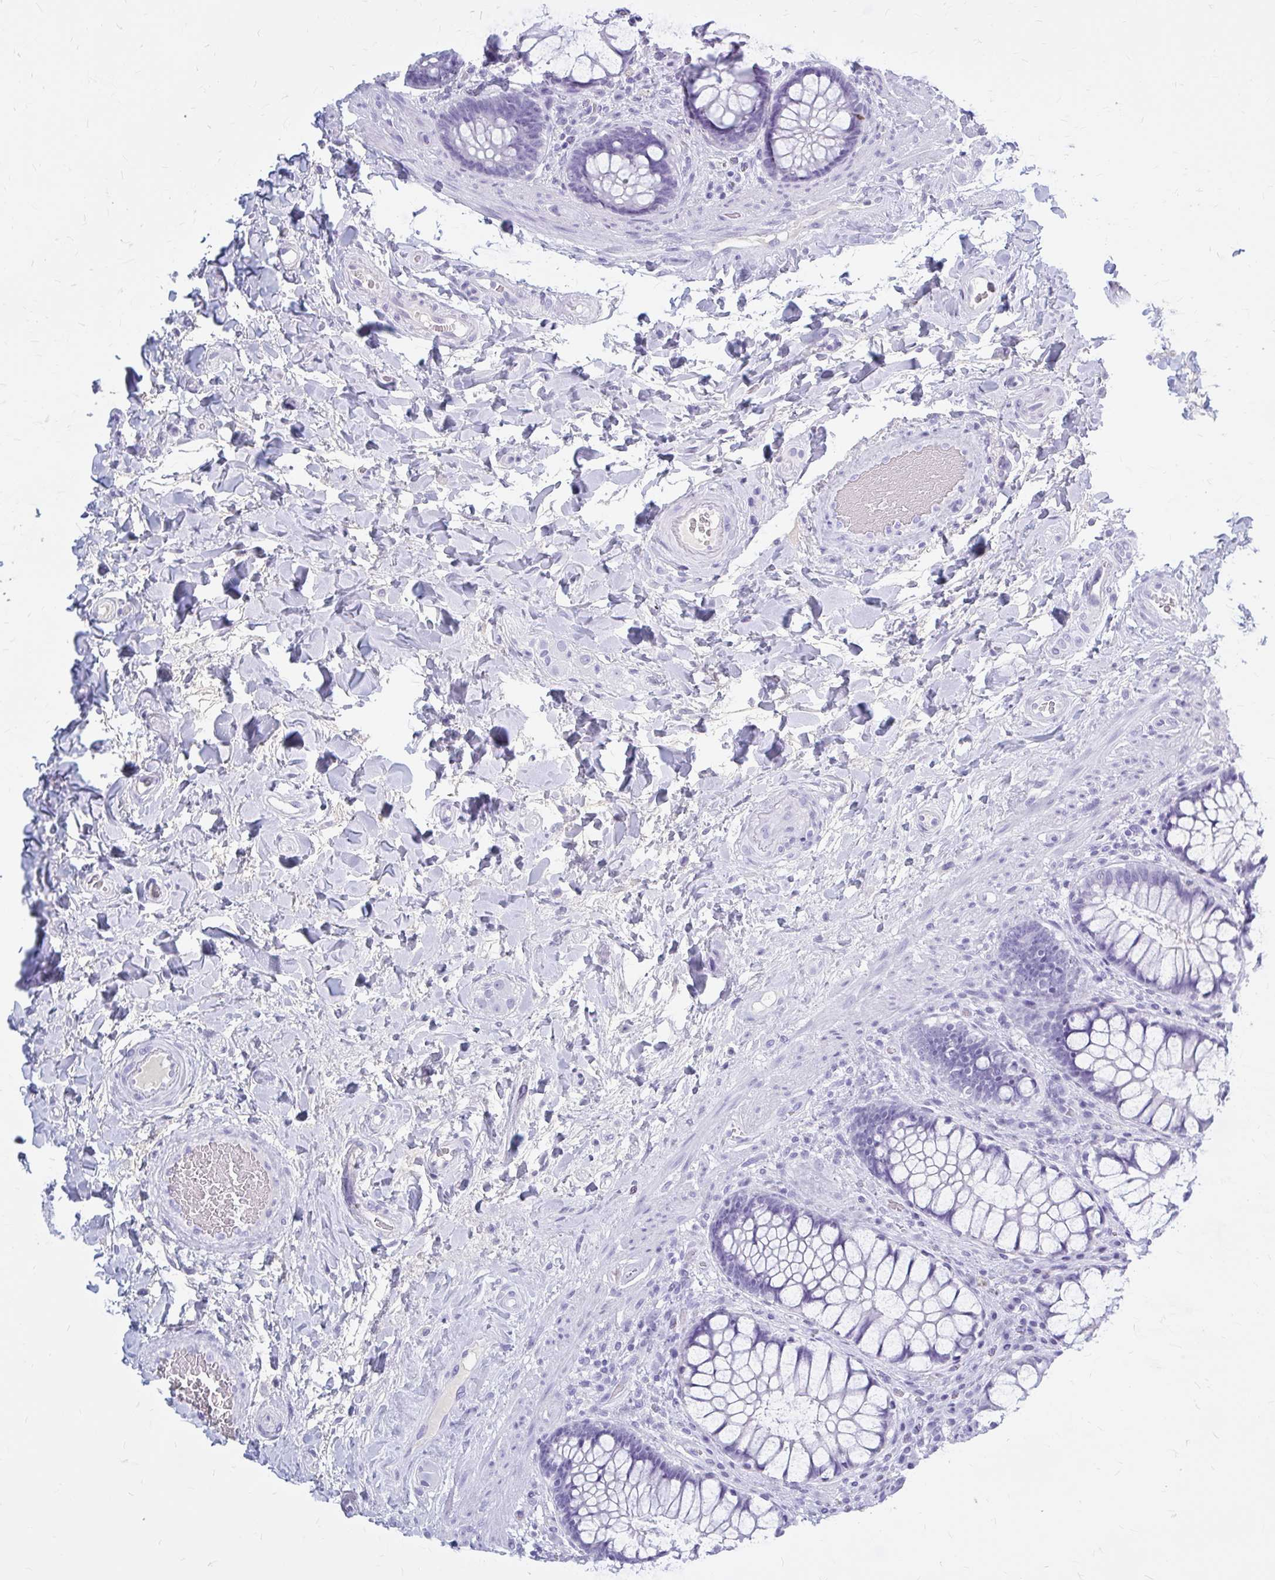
{"staining": {"intensity": "negative", "quantity": "none", "location": "none"}, "tissue": "rectum", "cell_type": "Glandular cells", "image_type": "normal", "snomed": [{"axis": "morphology", "description": "Normal tissue, NOS"}, {"axis": "topography", "description": "Rectum"}], "caption": "The immunohistochemistry image has no significant expression in glandular cells of rectum.", "gene": "KLHDC7A", "patient": {"sex": "female", "age": 58}}